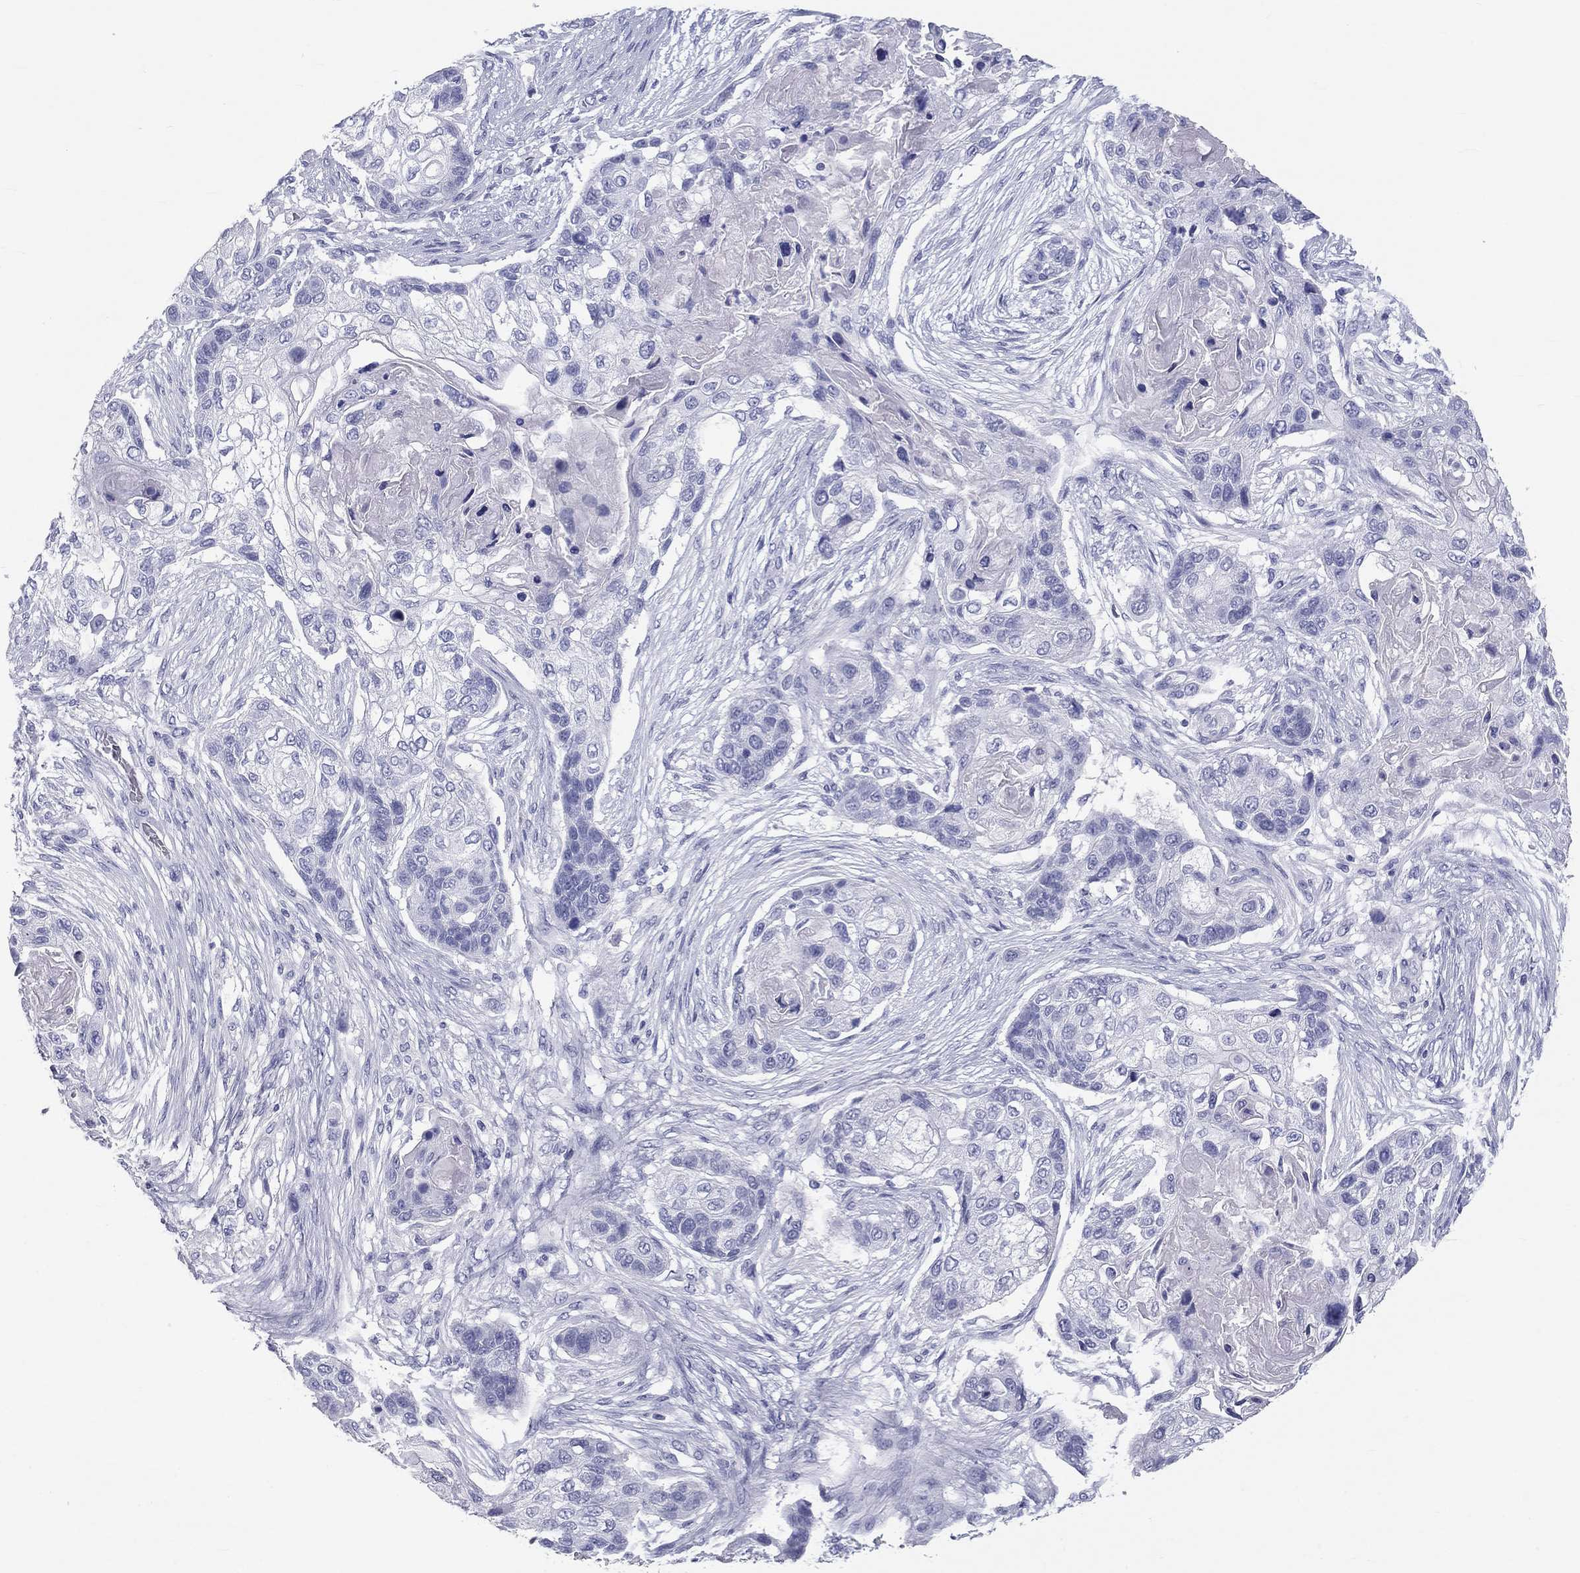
{"staining": {"intensity": "negative", "quantity": "none", "location": "none"}, "tissue": "lung cancer", "cell_type": "Tumor cells", "image_type": "cancer", "snomed": [{"axis": "morphology", "description": "Squamous cell carcinoma, NOS"}, {"axis": "topography", "description": "Lung"}], "caption": "Human lung cancer (squamous cell carcinoma) stained for a protein using IHC demonstrates no staining in tumor cells.", "gene": "DNALI1", "patient": {"sex": "male", "age": 69}}